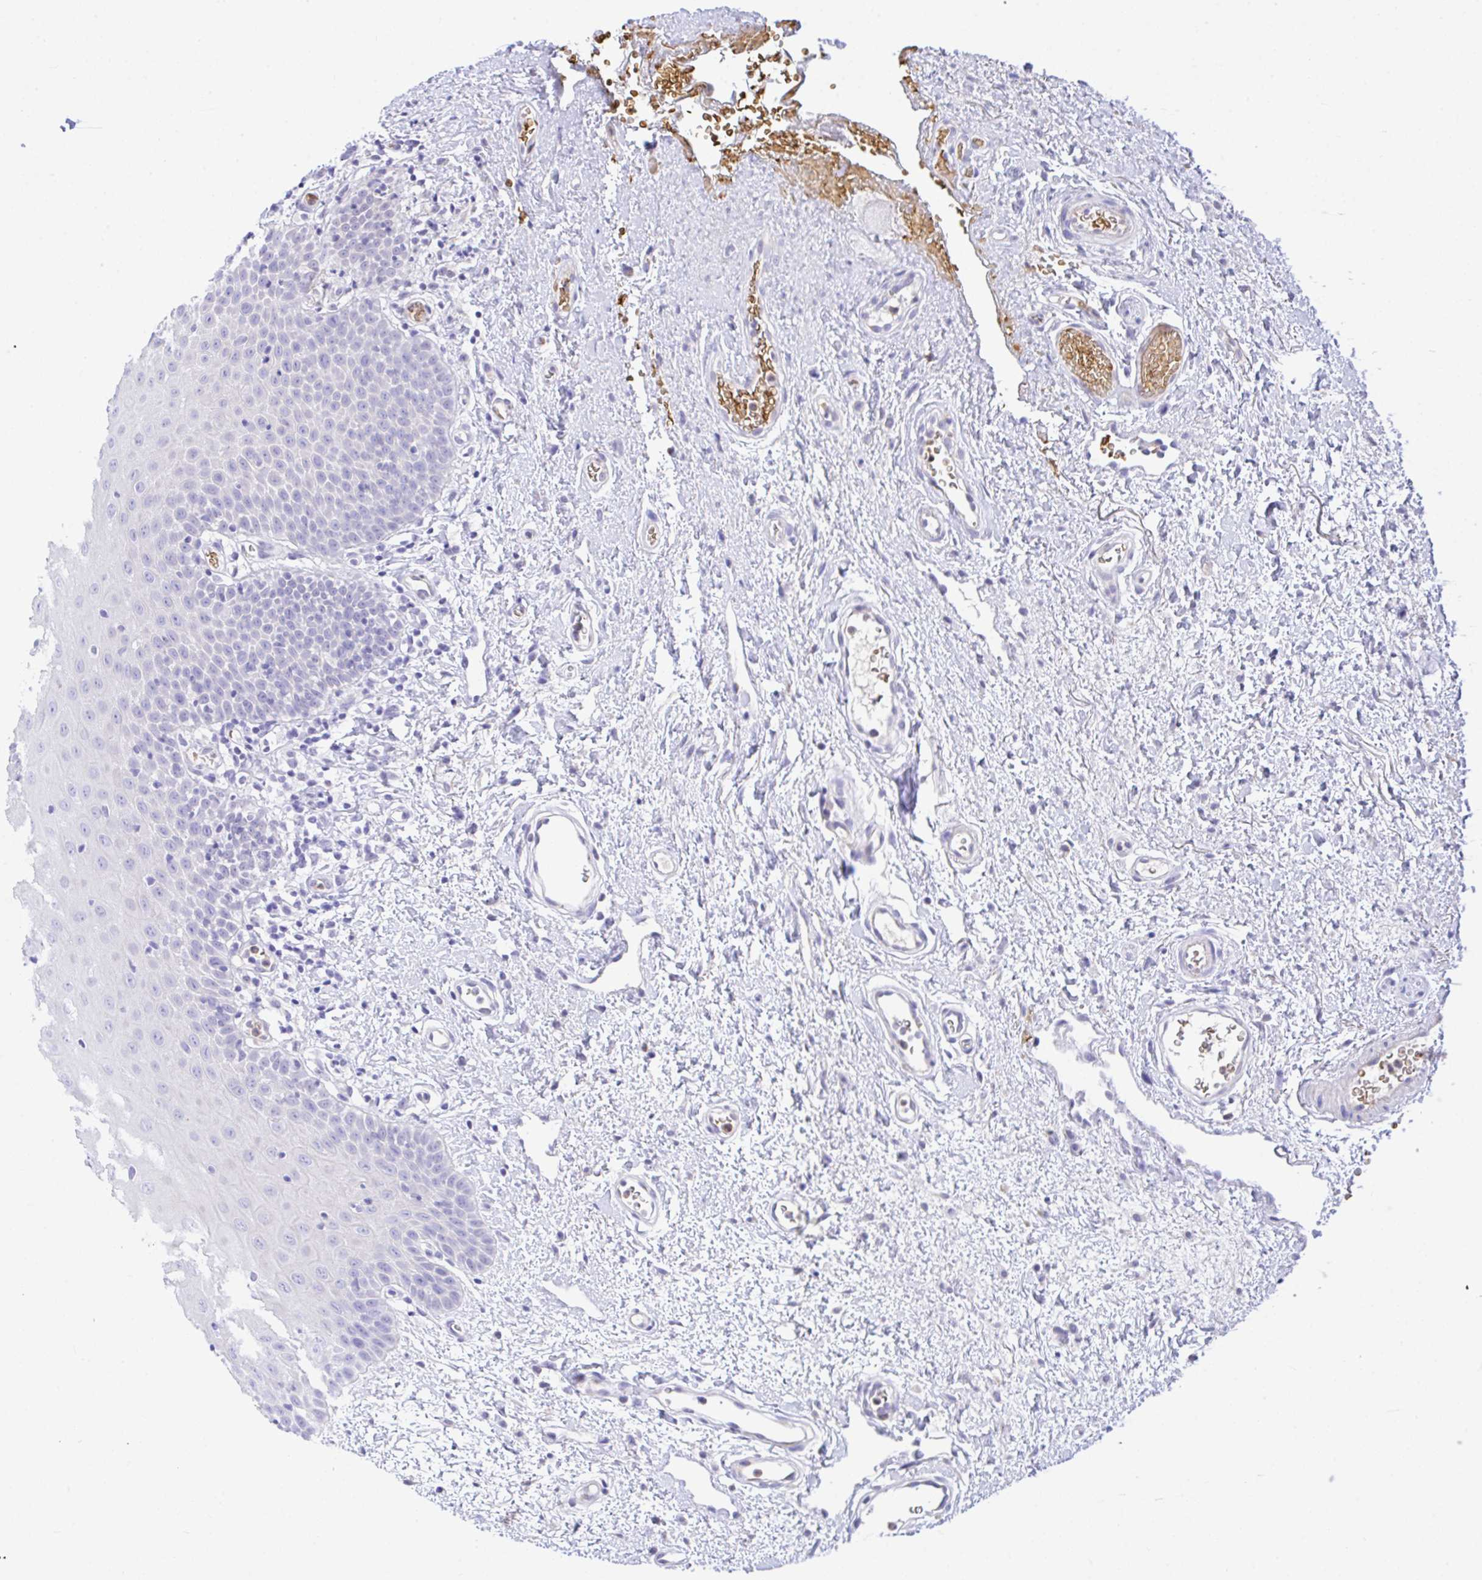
{"staining": {"intensity": "negative", "quantity": "none", "location": "none"}, "tissue": "oral mucosa", "cell_type": "Squamous epithelial cells", "image_type": "normal", "snomed": [{"axis": "morphology", "description": "Normal tissue, NOS"}, {"axis": "topography", "description": "Oral tissue"}, {"axis": "topography", "description": "Head-Neck"}], "caption": "Immunohistochemical staining of normal human oral mucosa reveals no significant staining in squamous epithelial cells.", "gene": "ZNF221", "patient": {"sex": "female", "age": 55}}